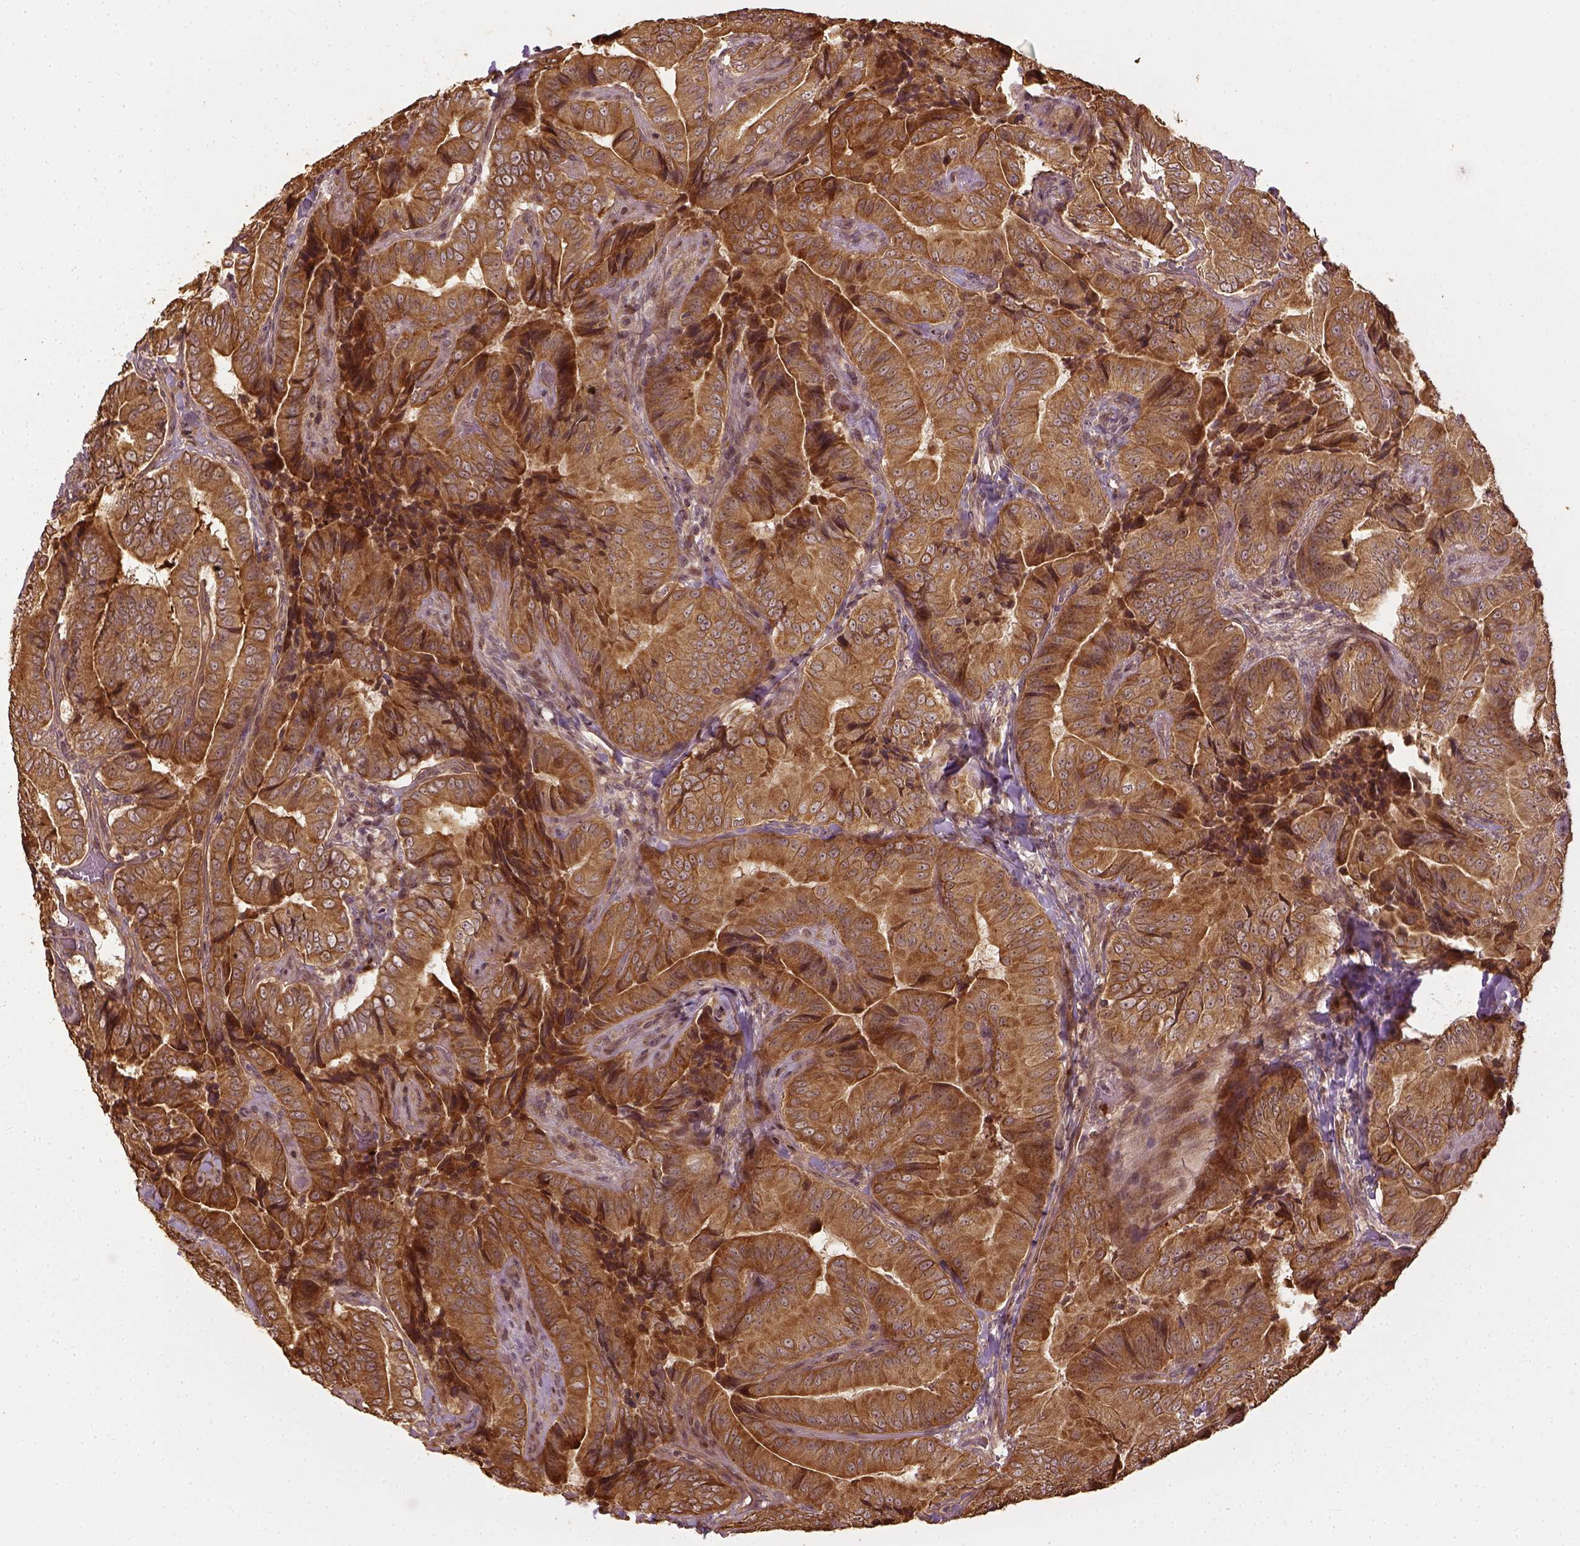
{"staining": {"intensity": "moderate", "quantity": ">75%", "location": "cytoplasmic/membranous"}, "tissue": "thyroid cancer", "cell_type": "Tumor cells", "image_type": "cancer", "snomed": [{"axis": "morphology", "description": "Papillary adenocarcinoma, NOS"}, {"axis": "topography", "description": "Thyroid gland"}], "caption": "Papillary adenocarcinoma (thyroid) stained with DAB immunohistochemistry shows medium levels of moderate cytoplasmic/membranous staining in about >75% of tumor cells.", "gene": "VEGFA", "patient": {"sex": "male", "age": 61}}